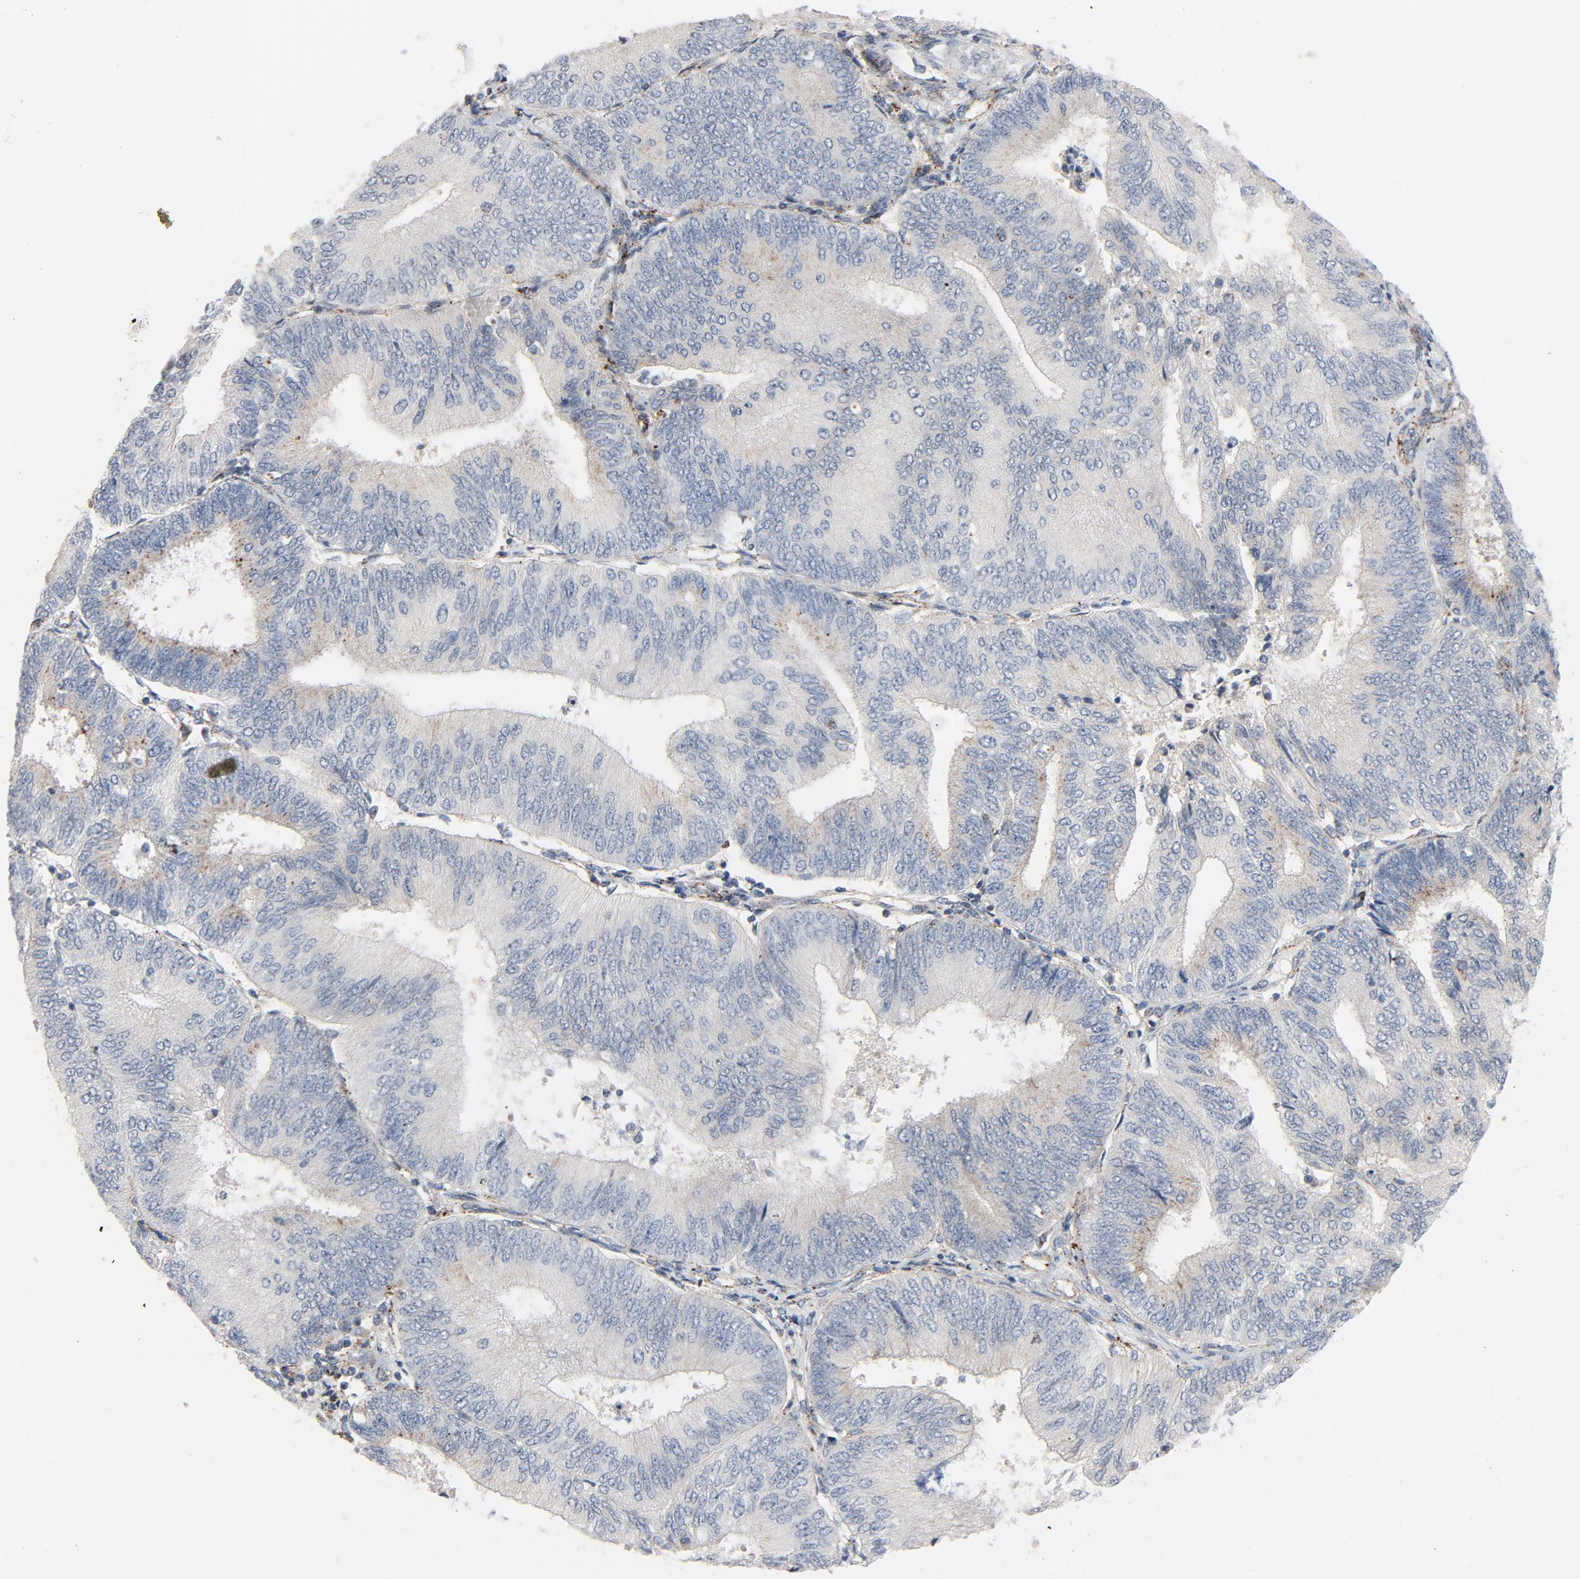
{"staining": {"intensity": "negative", "quantity": "none", "location": "none"}, "tissue": "endometrial cancer", "cell_type": "Tumor cells", "image_type": "cancer", "snomed": [{"axis": "morphology", "description": "Adenocarcinoma, NOS"}, {"axis": "topography", "description": "Endometrium"}], "caption": "Protein analysis of endometrial cancer exhibits no significant staining in tumor cells.", "gene": "AKT2", "patient": {"sex": "female", "age": 79}}